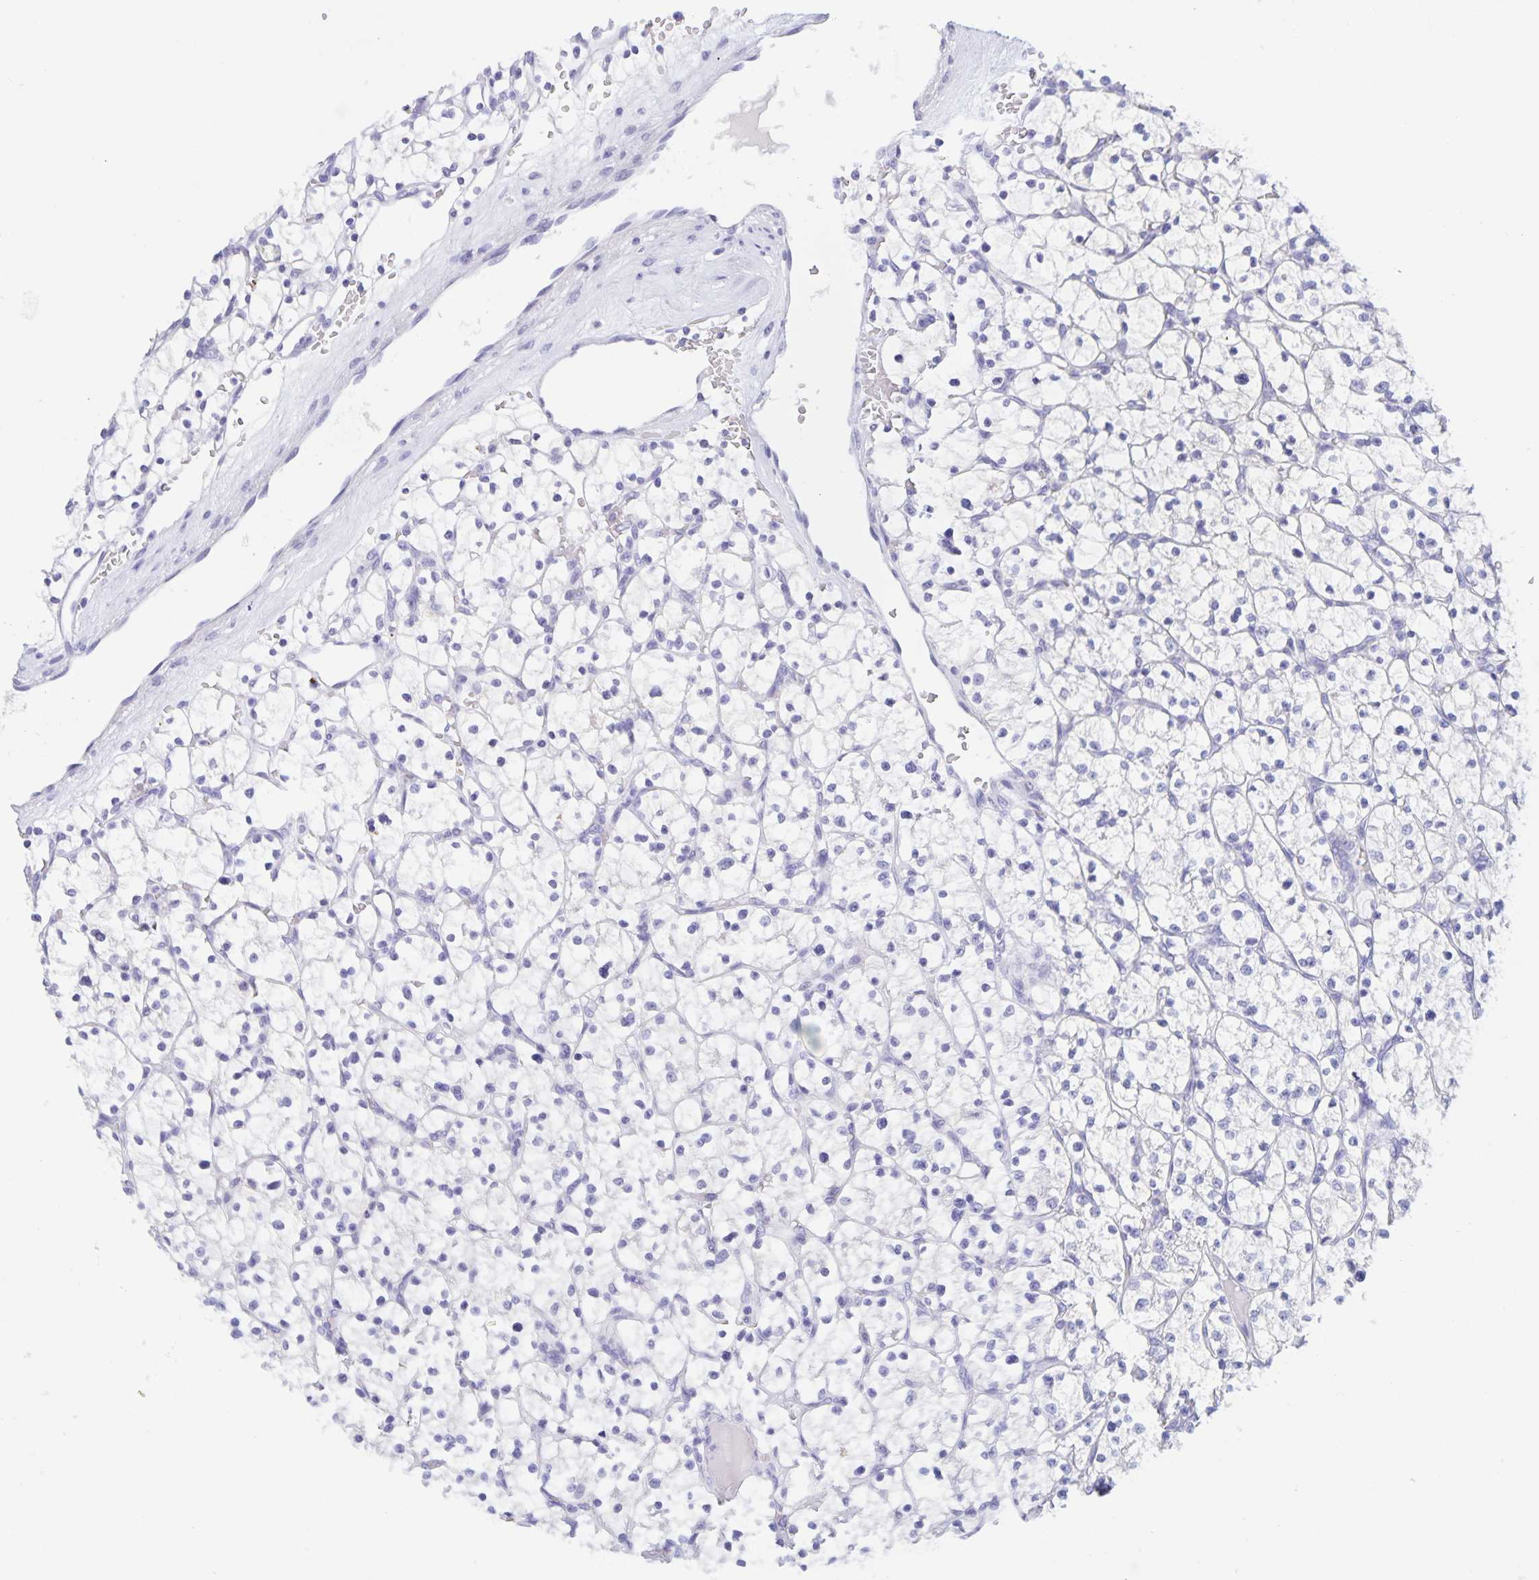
{"staining": {"intensity": "negative", "quantity": "none", "location": "none"}, "tissue": "renal cancer", "cell_type": "Tumor cells", "image_type": "cancer", "snomed": [{"axis": "morphology", "description": "Adenocarcinoma, NOS"}, {"axis": "topography", "description": "Kidney"}], "caption": "Tumor cells show no significant positivity in adenocarcinoma (renal).", "gene": "TGIF2LX", "patient": {"sex": "female", "age": 64}}